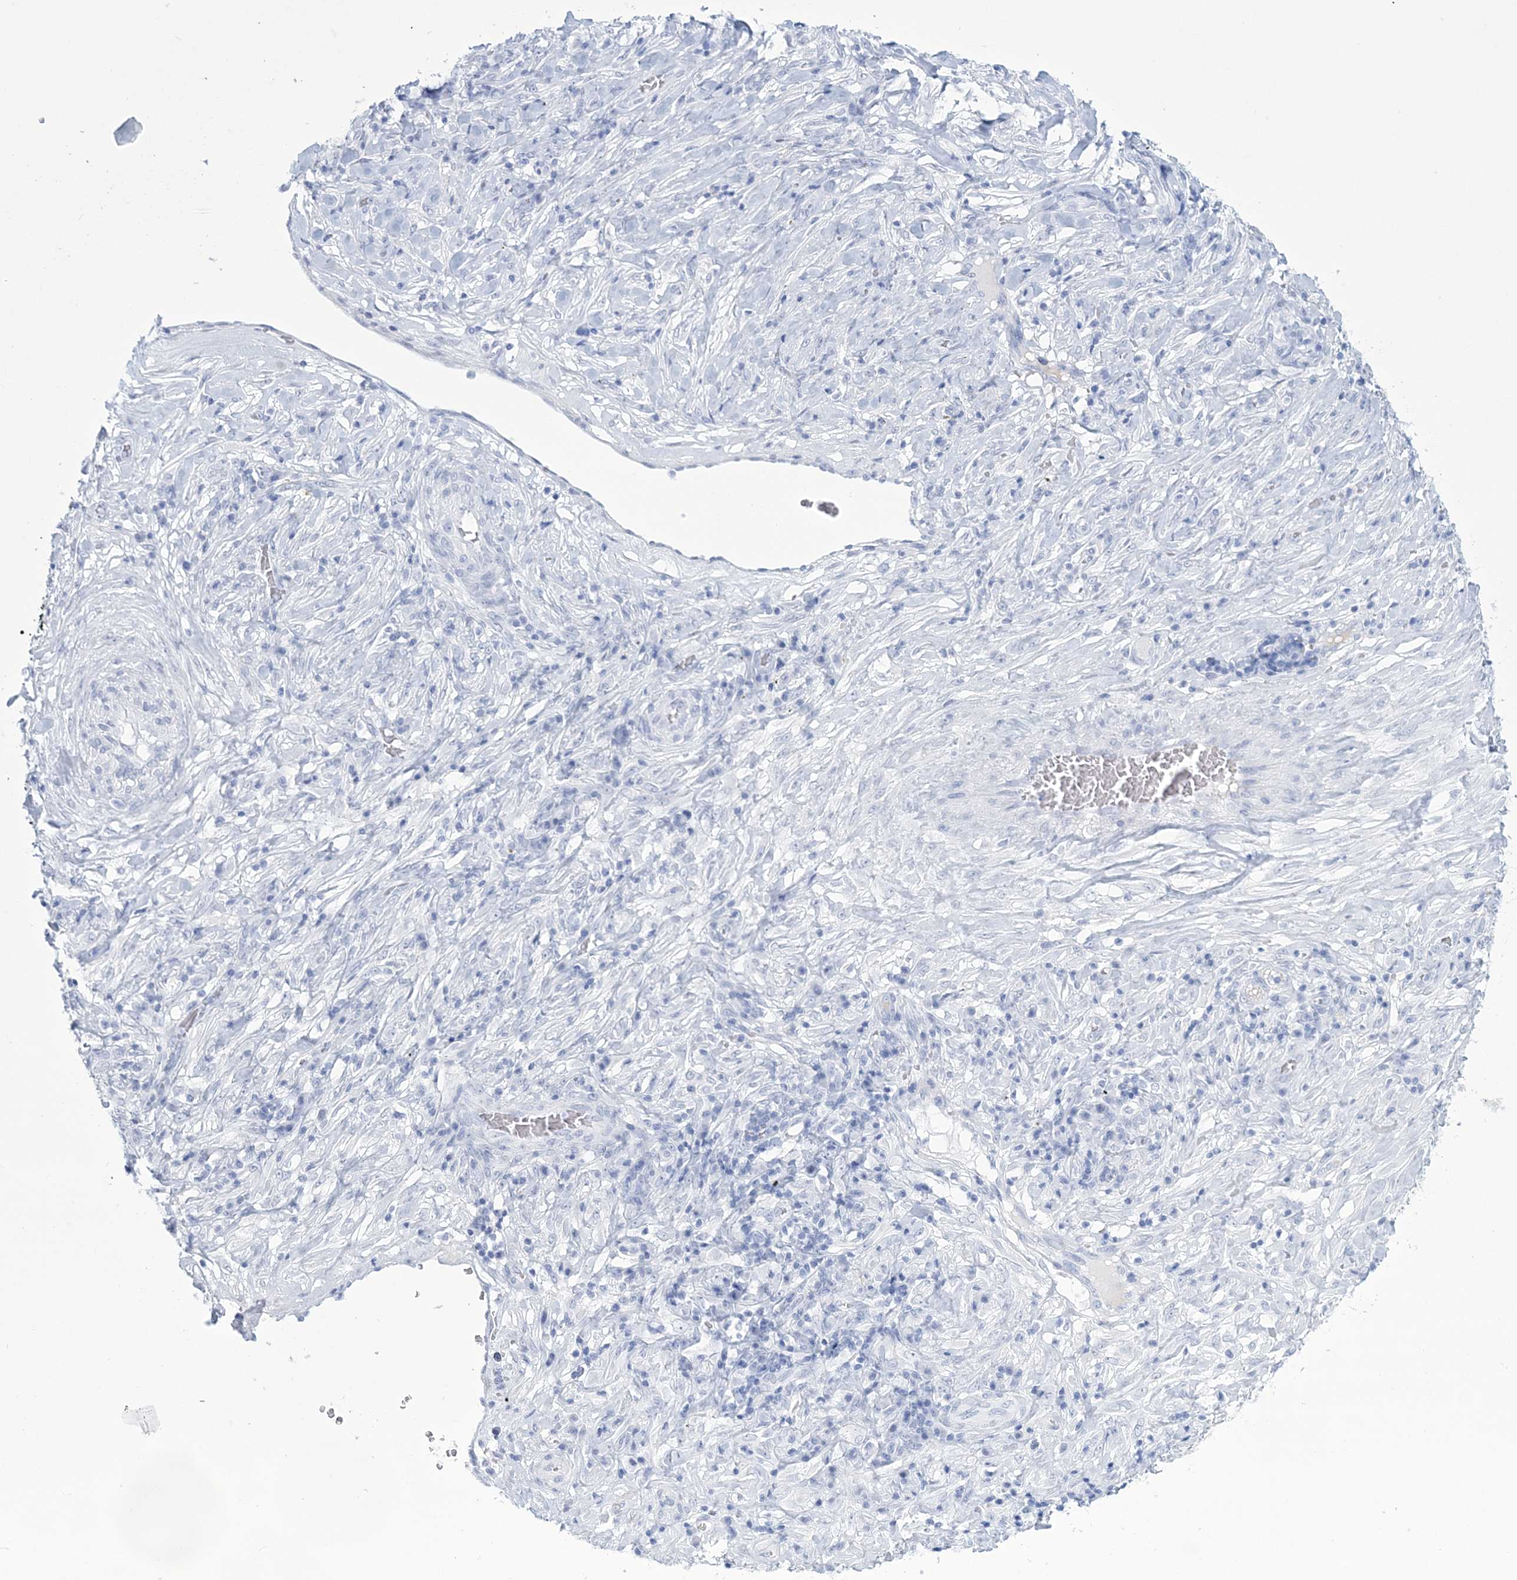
{"staining": {"intensity": "negative", "quantity": "none", "location": "none"}, "tissue": "lung cancer", "cell_type": "Tumor cells", "image_type": "cancer", "snomed": [{"axis": "morphology", "description": "Squamous cell carcinoma, NOS"}, {"axis": "topography", "description": "Lung"}], "caption": "A high-resolution image shows IHC staining of lung cancer (squamous cell carcinoma), which reveals no significant staining in tumor cells.", "gene": "DPCD", "patient": {"sex": "female", "age": 63}}